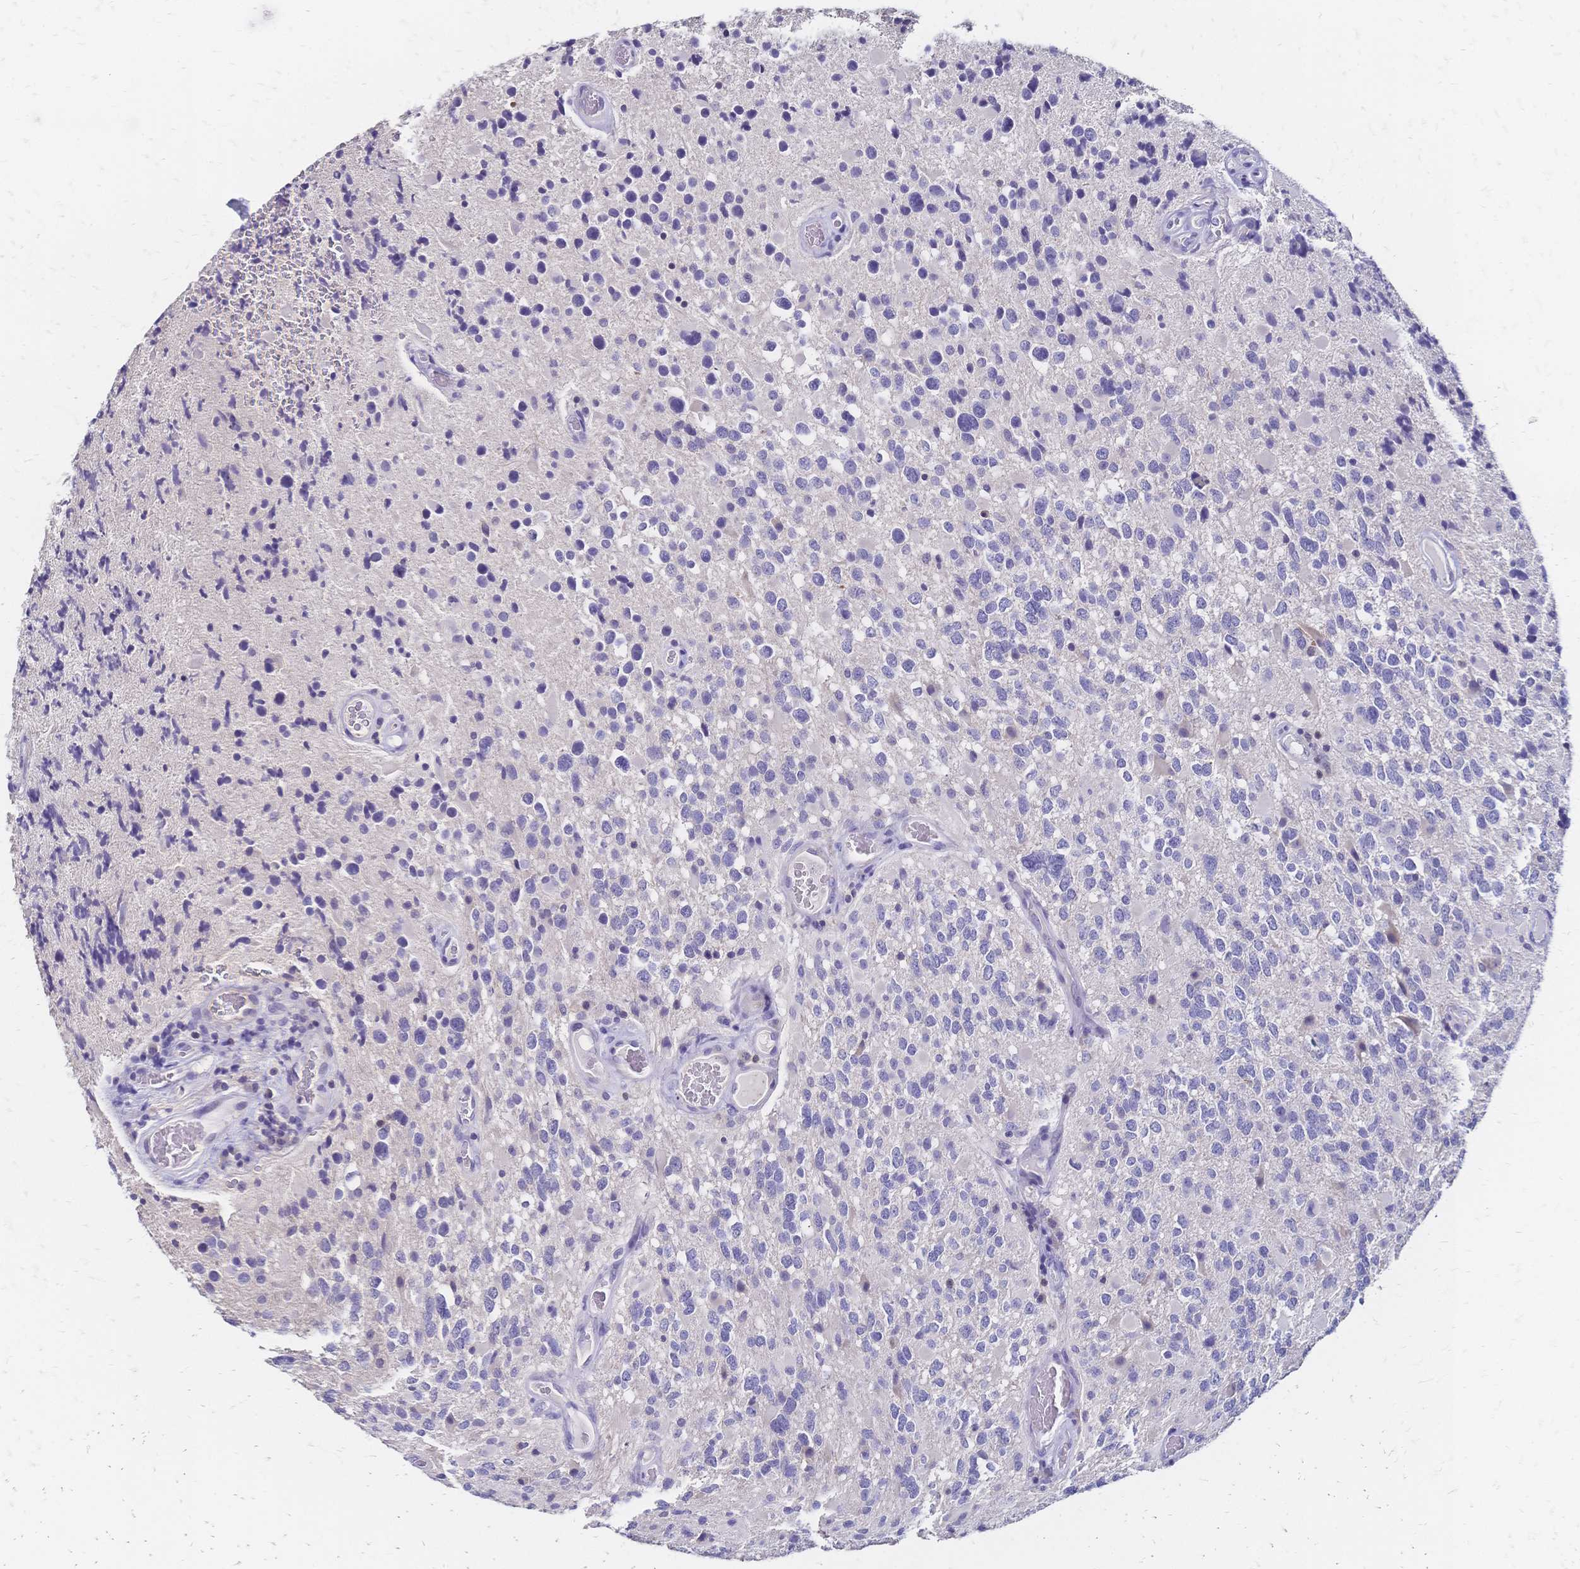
{"staining": {"intensity": "negative", "quantity": "none", "location": "none"}, "tissue": "glioma", "cell_type": "Tumor cells", "image_type": "cancer", "snomed": [{"axis": "morphology", "description": "Glioma, malignant, High grade"}, {"axis": "topography", "description": "Brain"}], "caption": "This is an IHC micrograph of glioma. There is no expression in tumor cells.", "gene": "DTNB", "patient": {"sex": "female", "age": 40}}